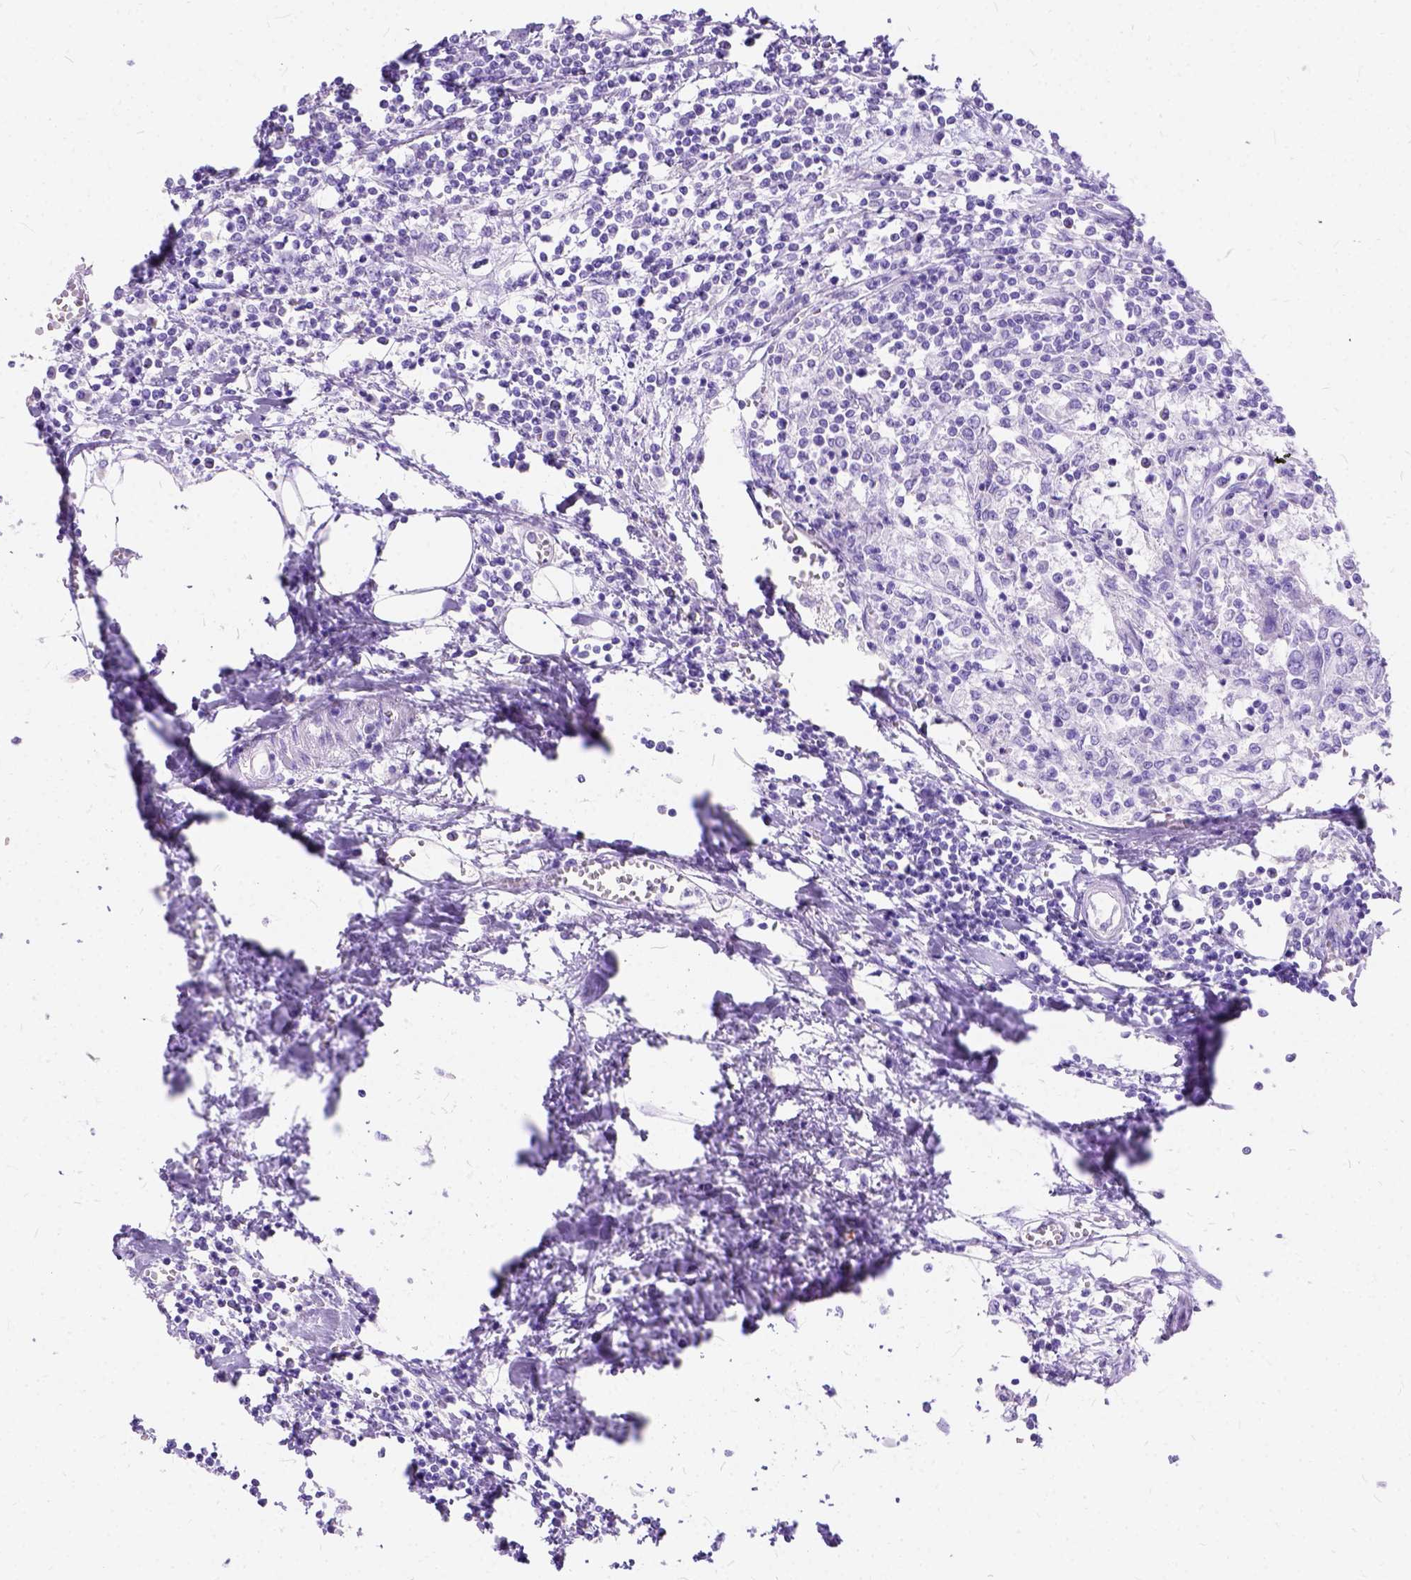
{"staining": {"intensity": "negative", "quantity": "none", "location": "none"}, "tissue": "urothelial cancer", "cell_type": "Tumor cells", "image_type": "cancer", "snomed": [{"axis": "morphology", "description": "Urothelial carcinoma, High grade"}, {"axis": "topography", "description": "Urinary bladder"}], "caption": "A micrograph of urothelial carcinoma (high-grade) stained for a protein shows no brown staining in tumor cells. (DAB immunohistochemistry (IHC) visualized using brightfield microscopy, high magnification).", "gene": "C1QTNF3", "patient": {"sex": "female", "age": 85}}